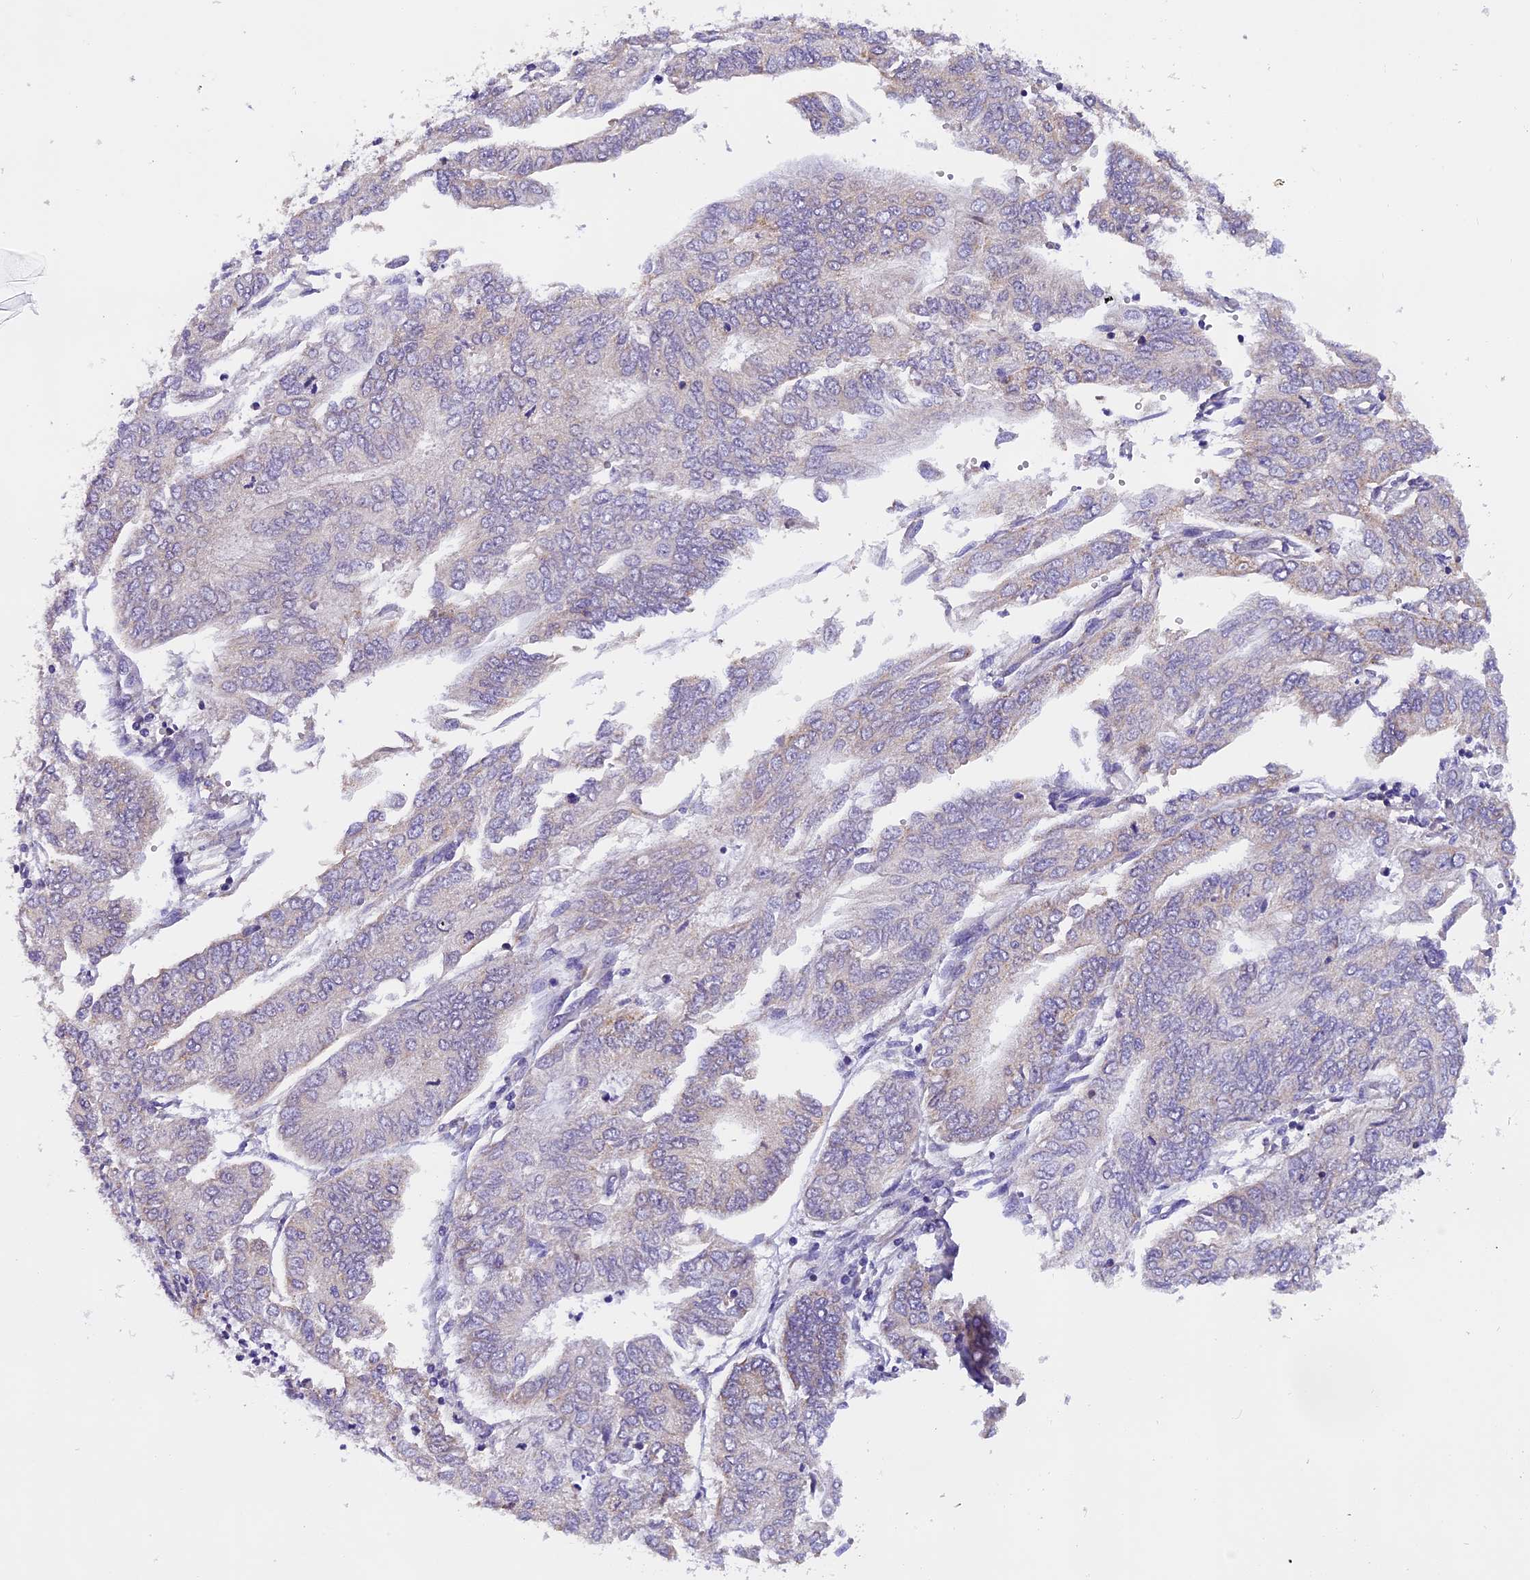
{"staining": {"intensity": "negative", "quantity": "none", "location": "none"}, "tissue": "endometrial cancer", "cell_type": "Tumor cells", "image_type": "cancer", "snomed": [{"axis": "morphology", "description": "Adenocarcinoma, NOS"}, {"axis": "topography", "description": "Endometrium"}], "caption": "Tumor cells are negative for protein expression in human endometrial cancer (adenocarcinoma). (Stains: DAB (3,3'-diaminobenzidine) immunohistochemistry with hematoxylin counter stain, Microscopy: brightfield microscopy at high magnification).", "gene": "MGME1", "patient": {"sex": "female", "age": 68}}